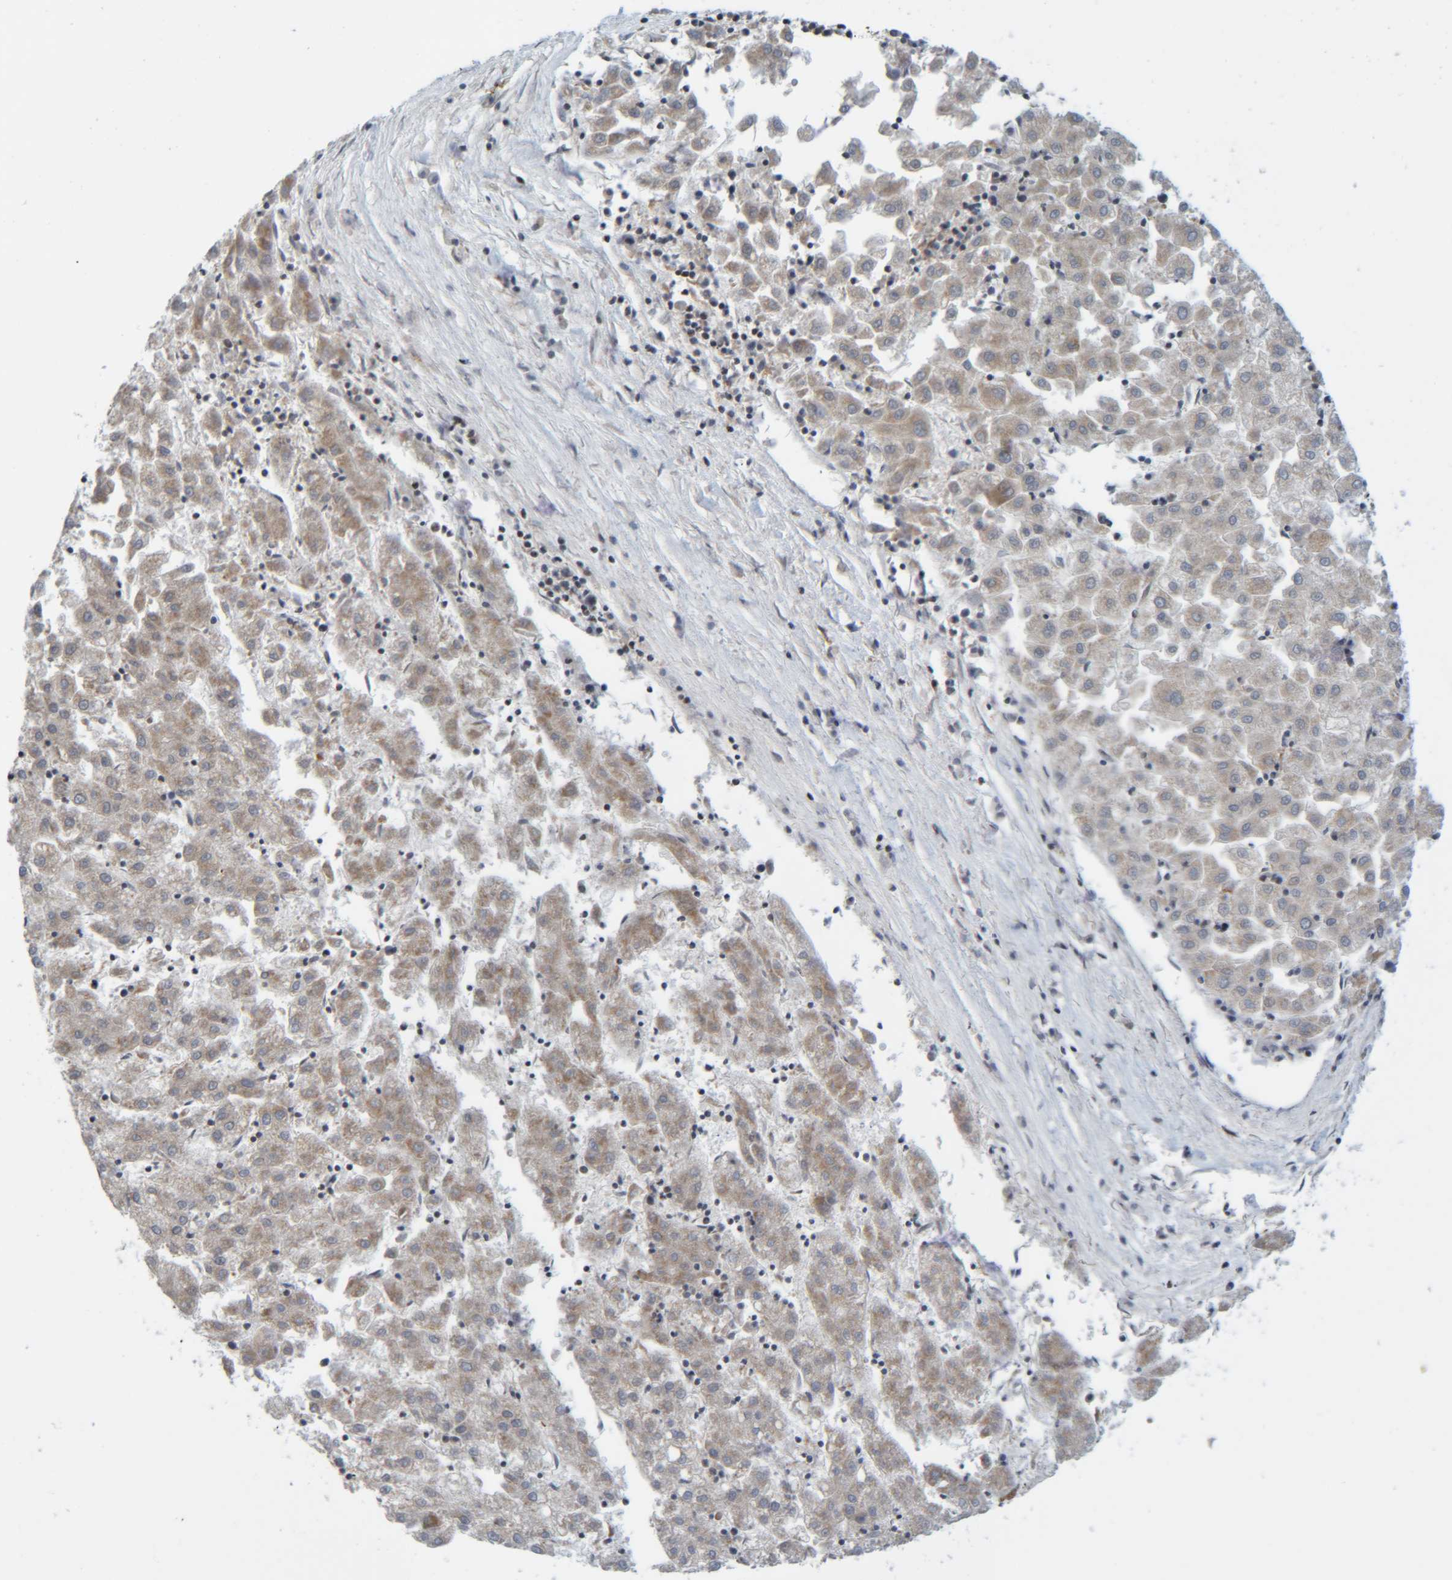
{"staining": {"intensity": "weak", "quantity": "25%-75%", "location": "cytoplasmic/membranous"}, "tissue": "liver cancer", "cell_type": "Tumor cells", "image_type": "cancer", "snomed": [{"axis": "morphology", "description": "Carcinoma, Hepatocellular, NOS"}, {"axis": "topography", "description": "Liver"}], "caption": "Protein staining exhibits weak cytoplasmic/membranous expression in approximately 25%-75% of tumor cells in liver cancer (hepatocellular carcinoma). (DAB = brown stain, brightfield microscopy at high magnification).", "gene": "CCDC57", "patient": {"sex": "male", "age": 72}}